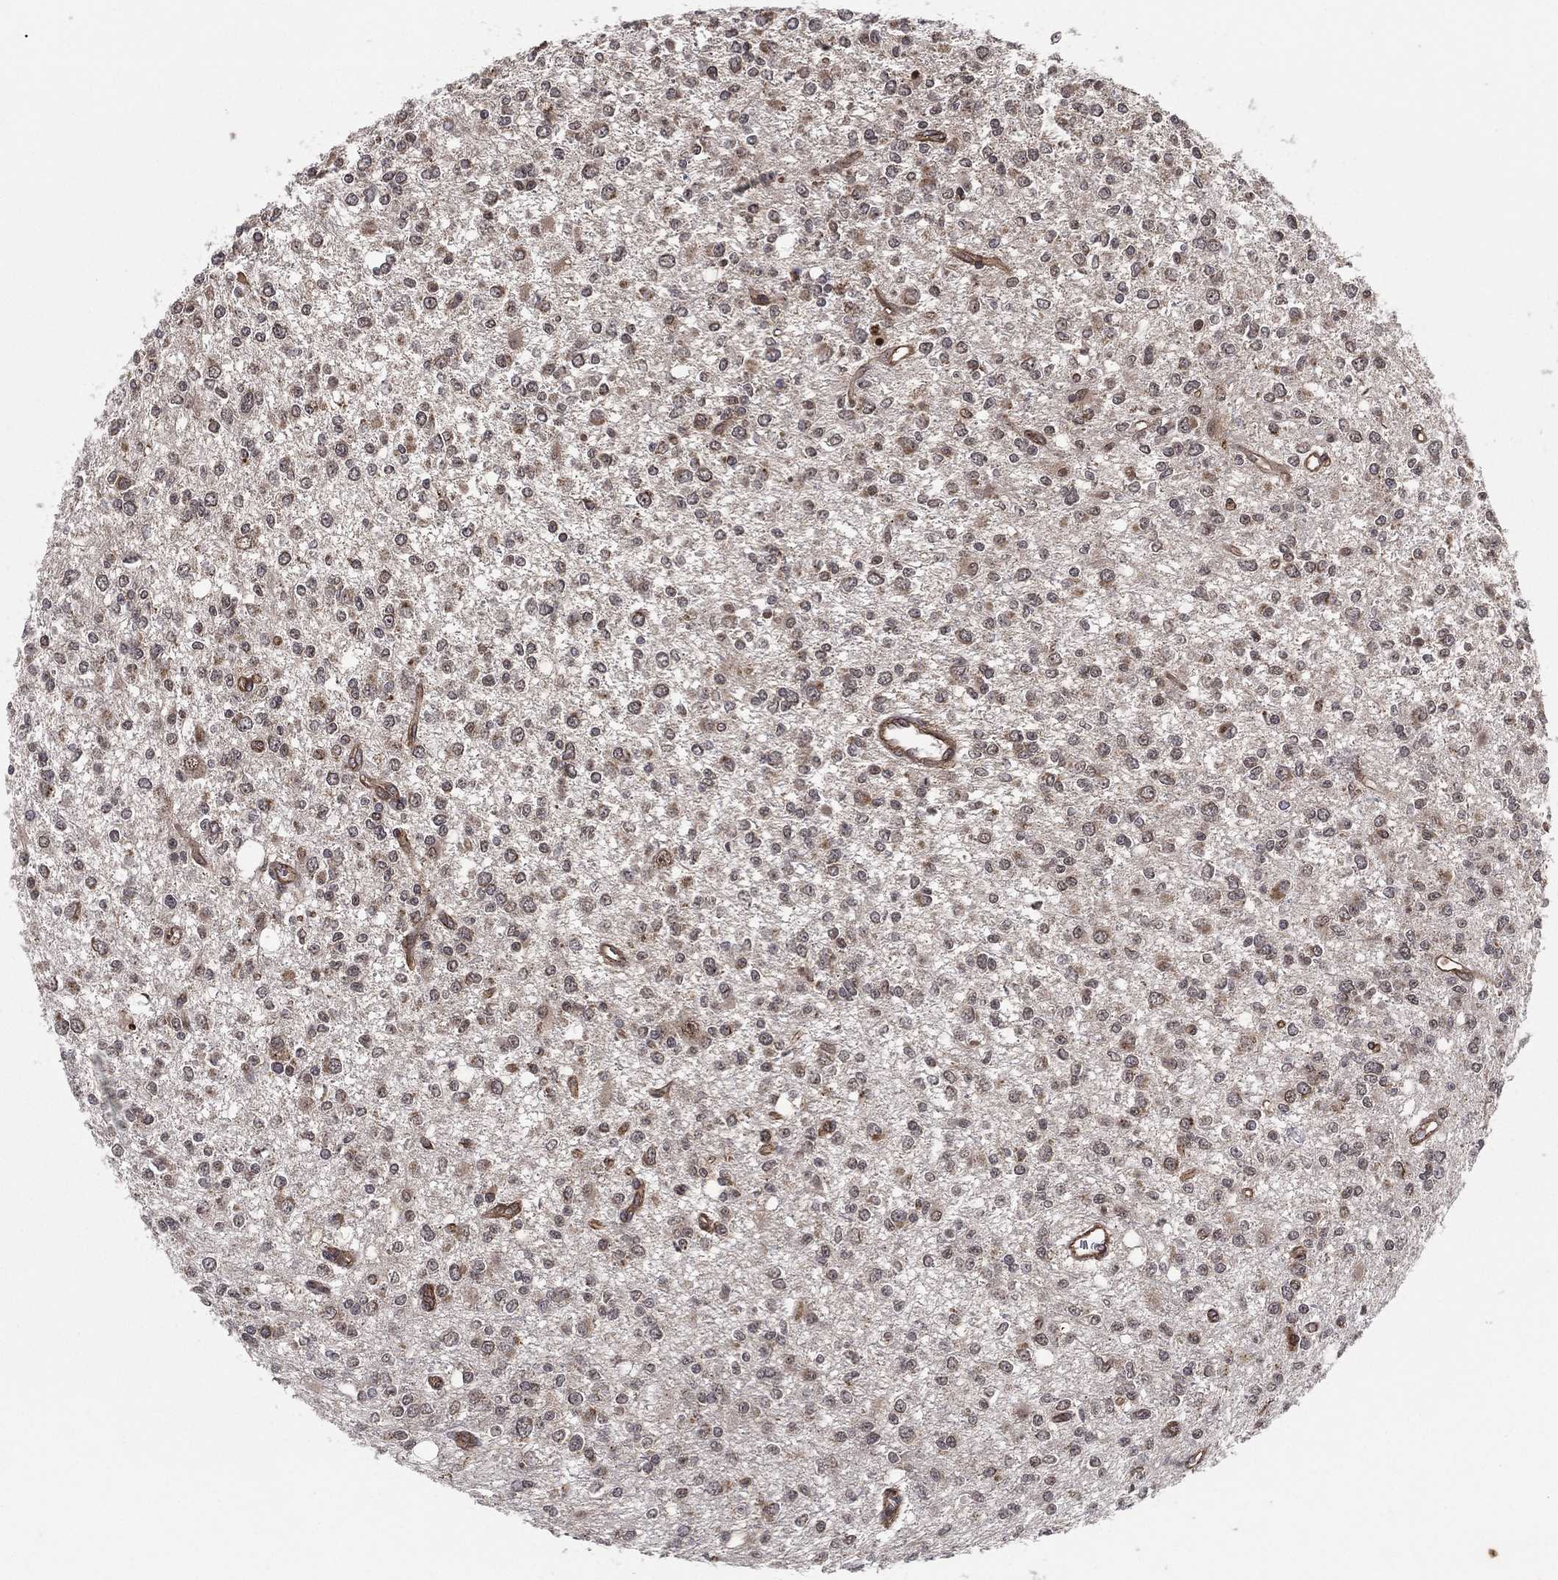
{"staining": {"intensity": "weak", "quantity": "<25%", "location": "cytoplasmic/membranous"}, "tissue": "glioma", "cell_type": "Tumor cells", "image_type": "cancer", "snomed": [{"axis": "morphology", "description": "Glioma, malignant, Low grade"}, {"axis": "topography", "description": "Brain"}], "caption": "Immunohistochemical staining of low-grade glioma (malignant) demonstrates no significant expression in tumor cells.", "gene": "UACA", "patient": {"sex": "male", "age": 67}}